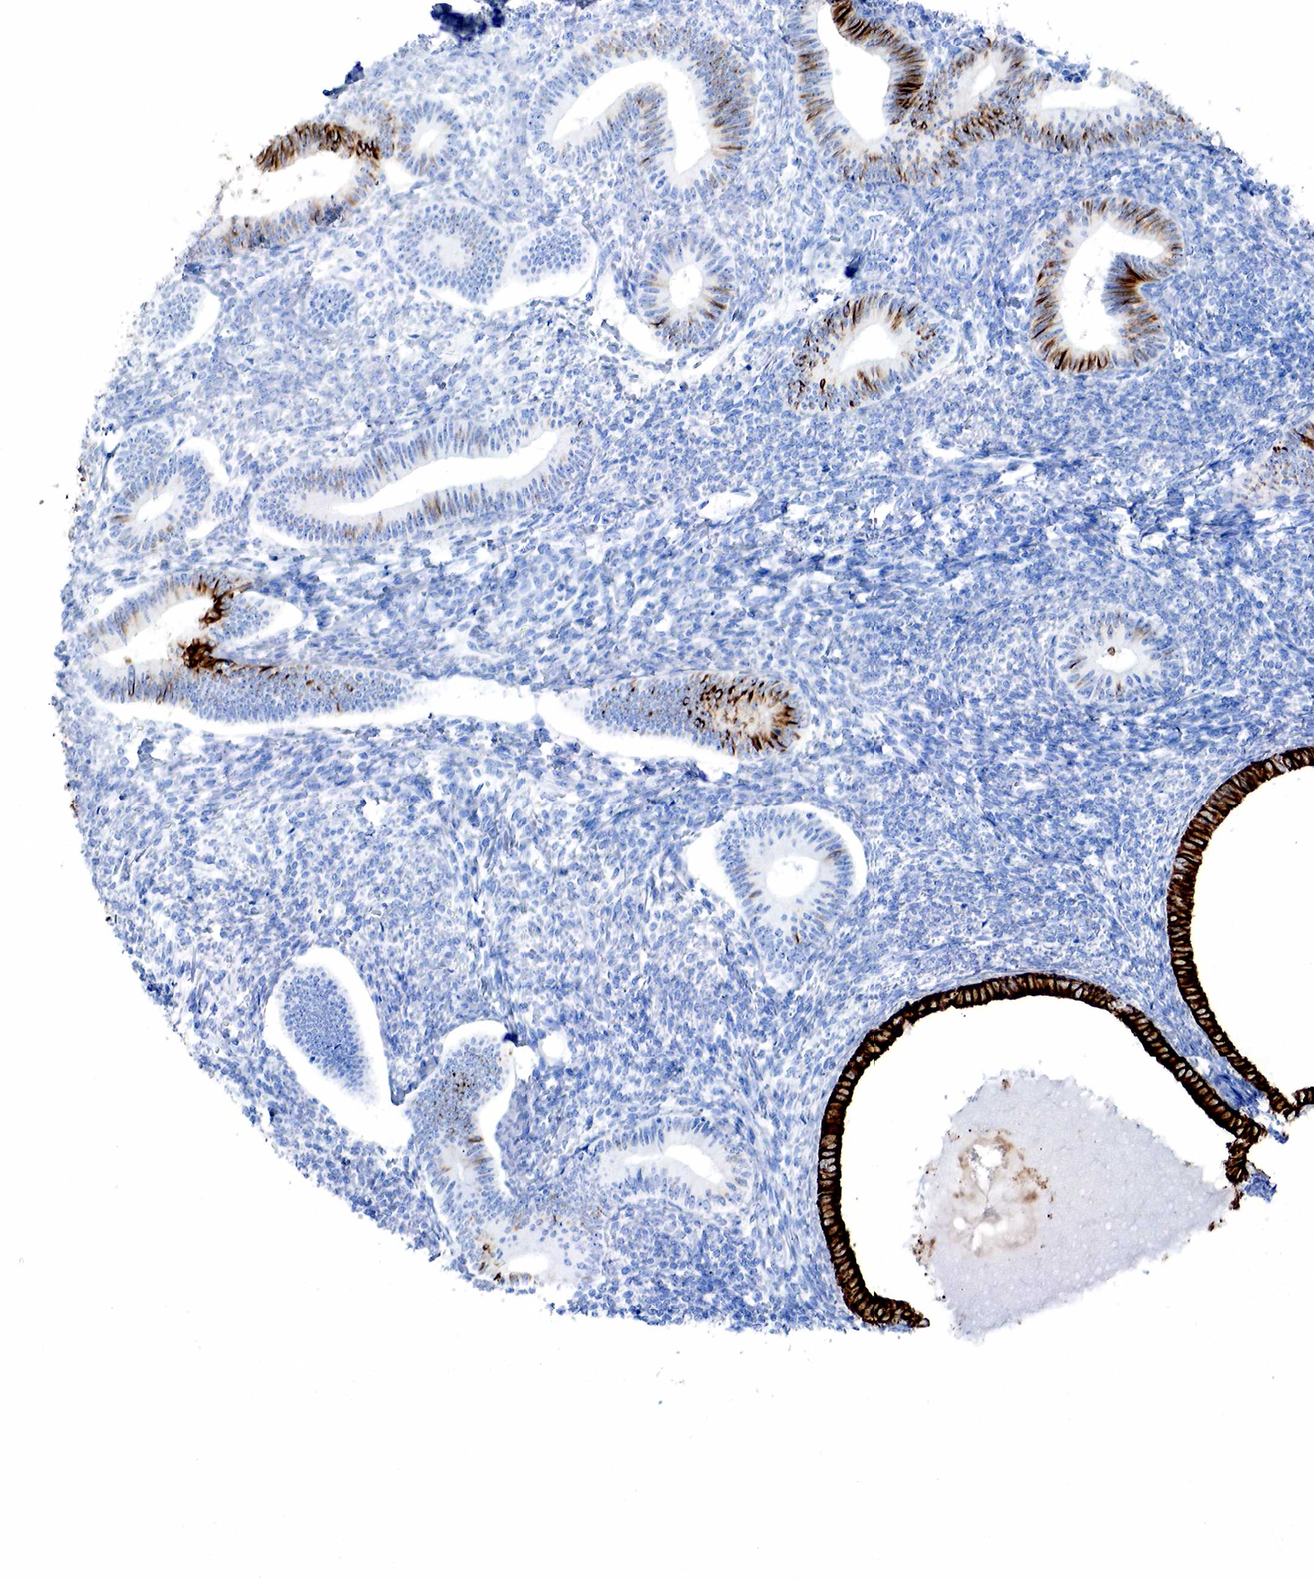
{"staining": {"intensity": "negative", "quantity": "none", "location": "none"}, "tissue": "endometrium", "cell_type": "Cells in endometrial stroma", "image_type": "normal", "snomed": [{"axis": "morphology", "description": "Normal tissue, NOS"}, {"axis": "topography", "description": "Endometrium"}], "caption": "Immunohistochemistry (IHC) histopathology image of normal endometrium: endometrium stained with DAB (3,3'-diaminobenzidine) shows no significant protein expression in cells in endometrial stroma.", "gene": "KRT7", "patient": {"sex": "female", "age": 82}}